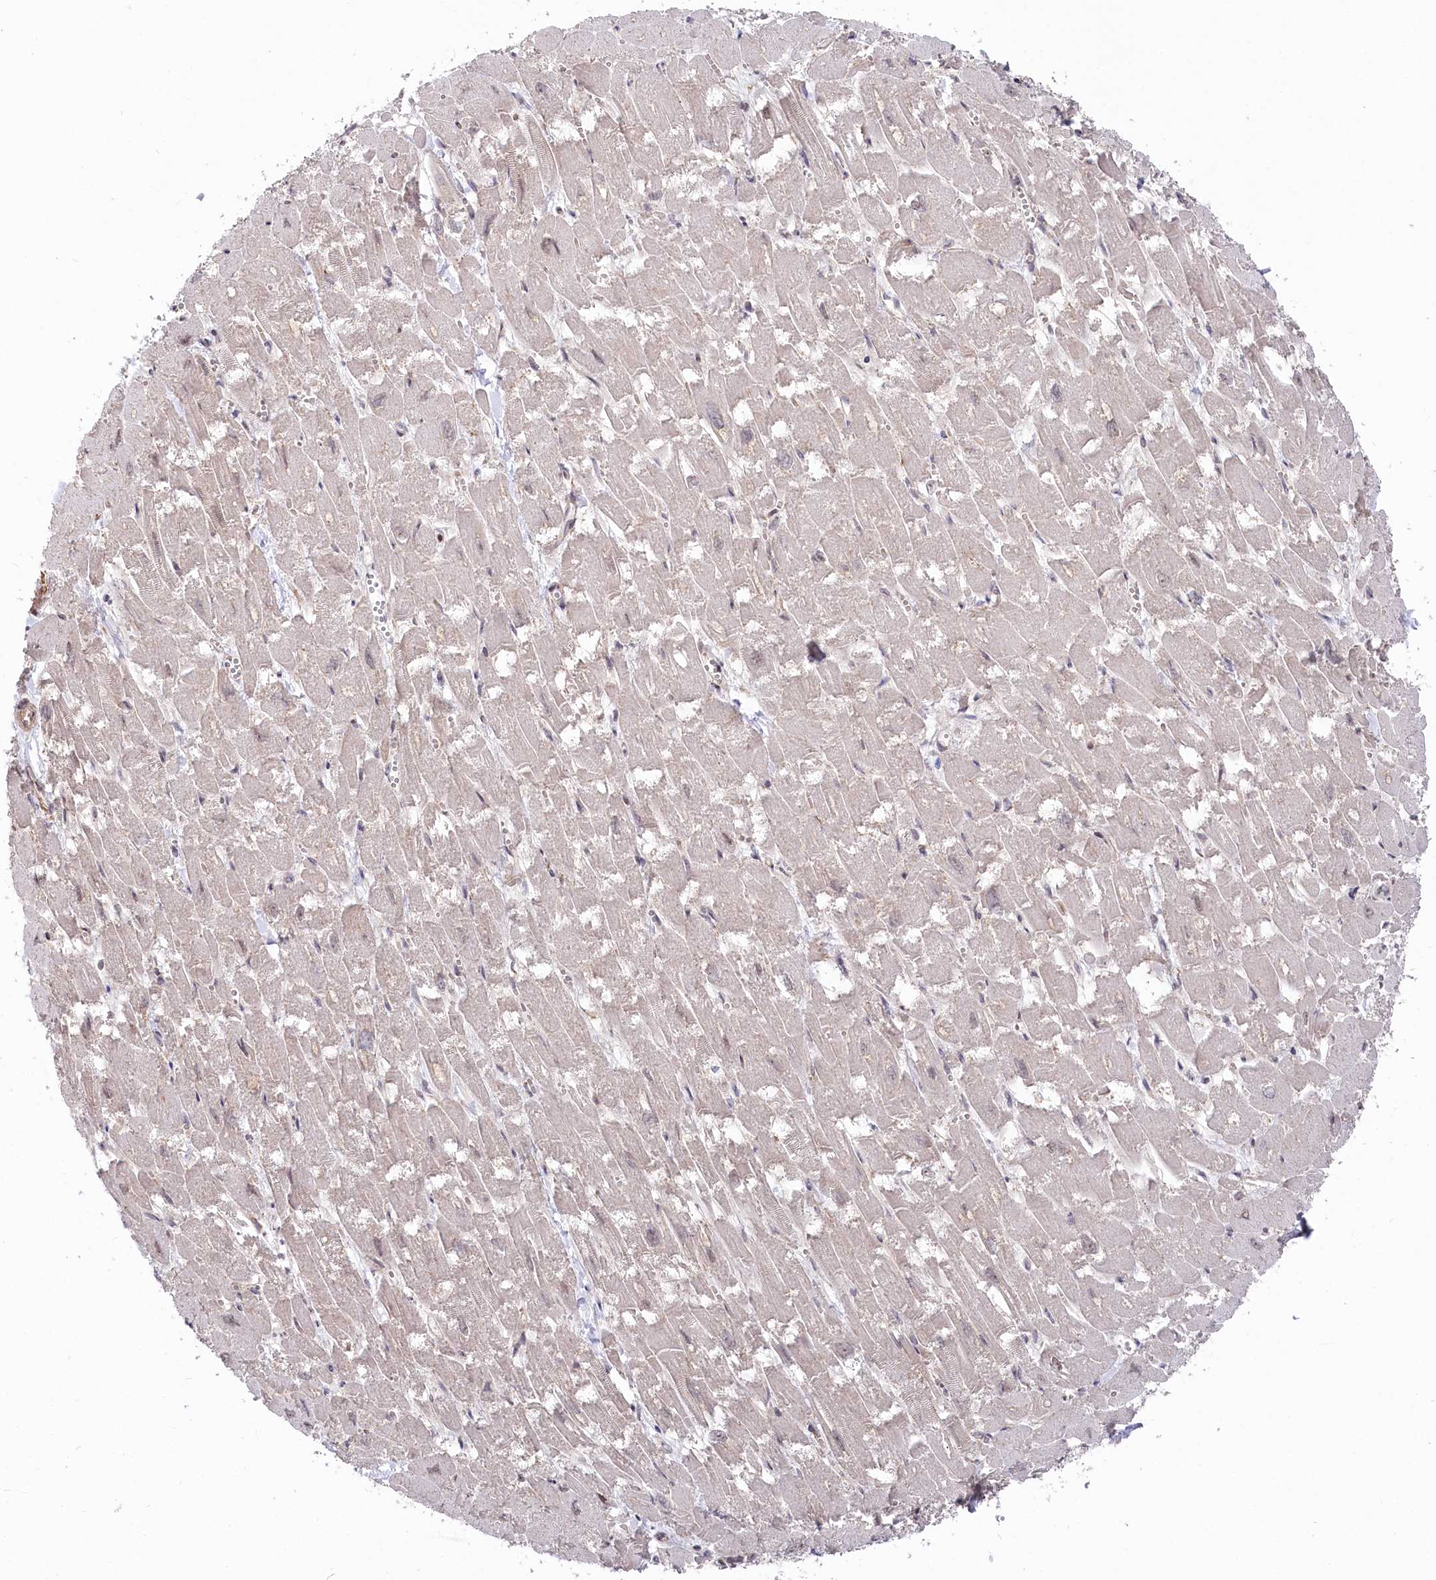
{"staining": {"intensity": "negative", "quantity": "none", "location": "none"}, "tissue": "heart muscle", "cell_type": "Cardiomyocytes", "image_type": "normal", "snomed": [{"axis": "morphology", "description": "Normal tissue, NOS"}, {"axis": "topography", "description": "Heart"}], "caption": "Micrograph shows no significant protein positivity in cardiomyocytes of normal heart muscle.", "gene": "CGGBP1", "patient": {"sex": "male", "age": 54}}